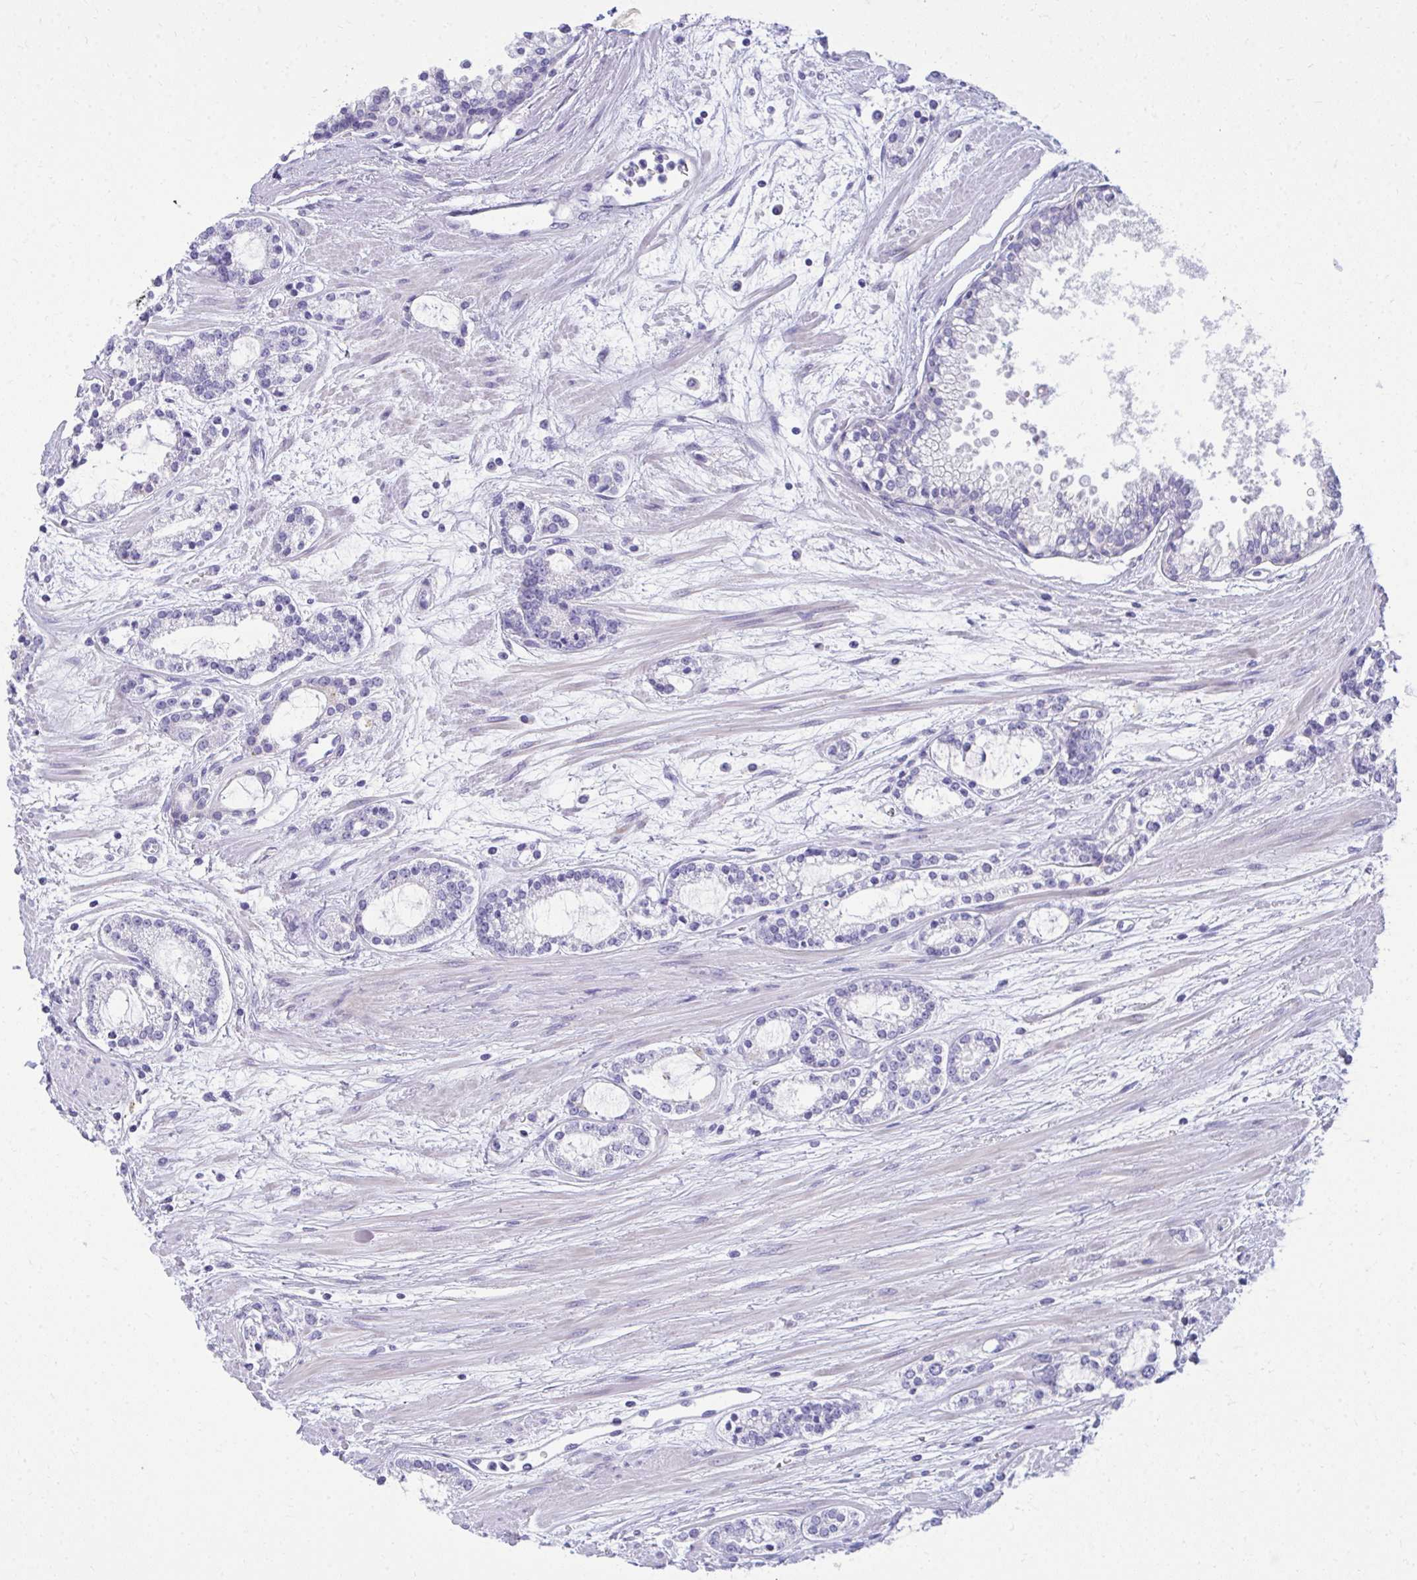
{"staining": {"intensity": "negative", "quantity": "none", "location": "none"}, "tissue": "prostate cancer", "cell_type": "Tumor cells", "image_type": "cancer", "snomed": [{"axis": "morphology", "description": "Adenocarcinoma, Medium grade"}, {"axis": "topography", "description": "Prostate"}], "caption": "DAB (3,3'-diaminobenzidine) immunohistochemical staining of prostate cancer shows no significant positivity in tumor cells.", "gene": "AIG1", "patient": {"sex": "male", "age": 57}}